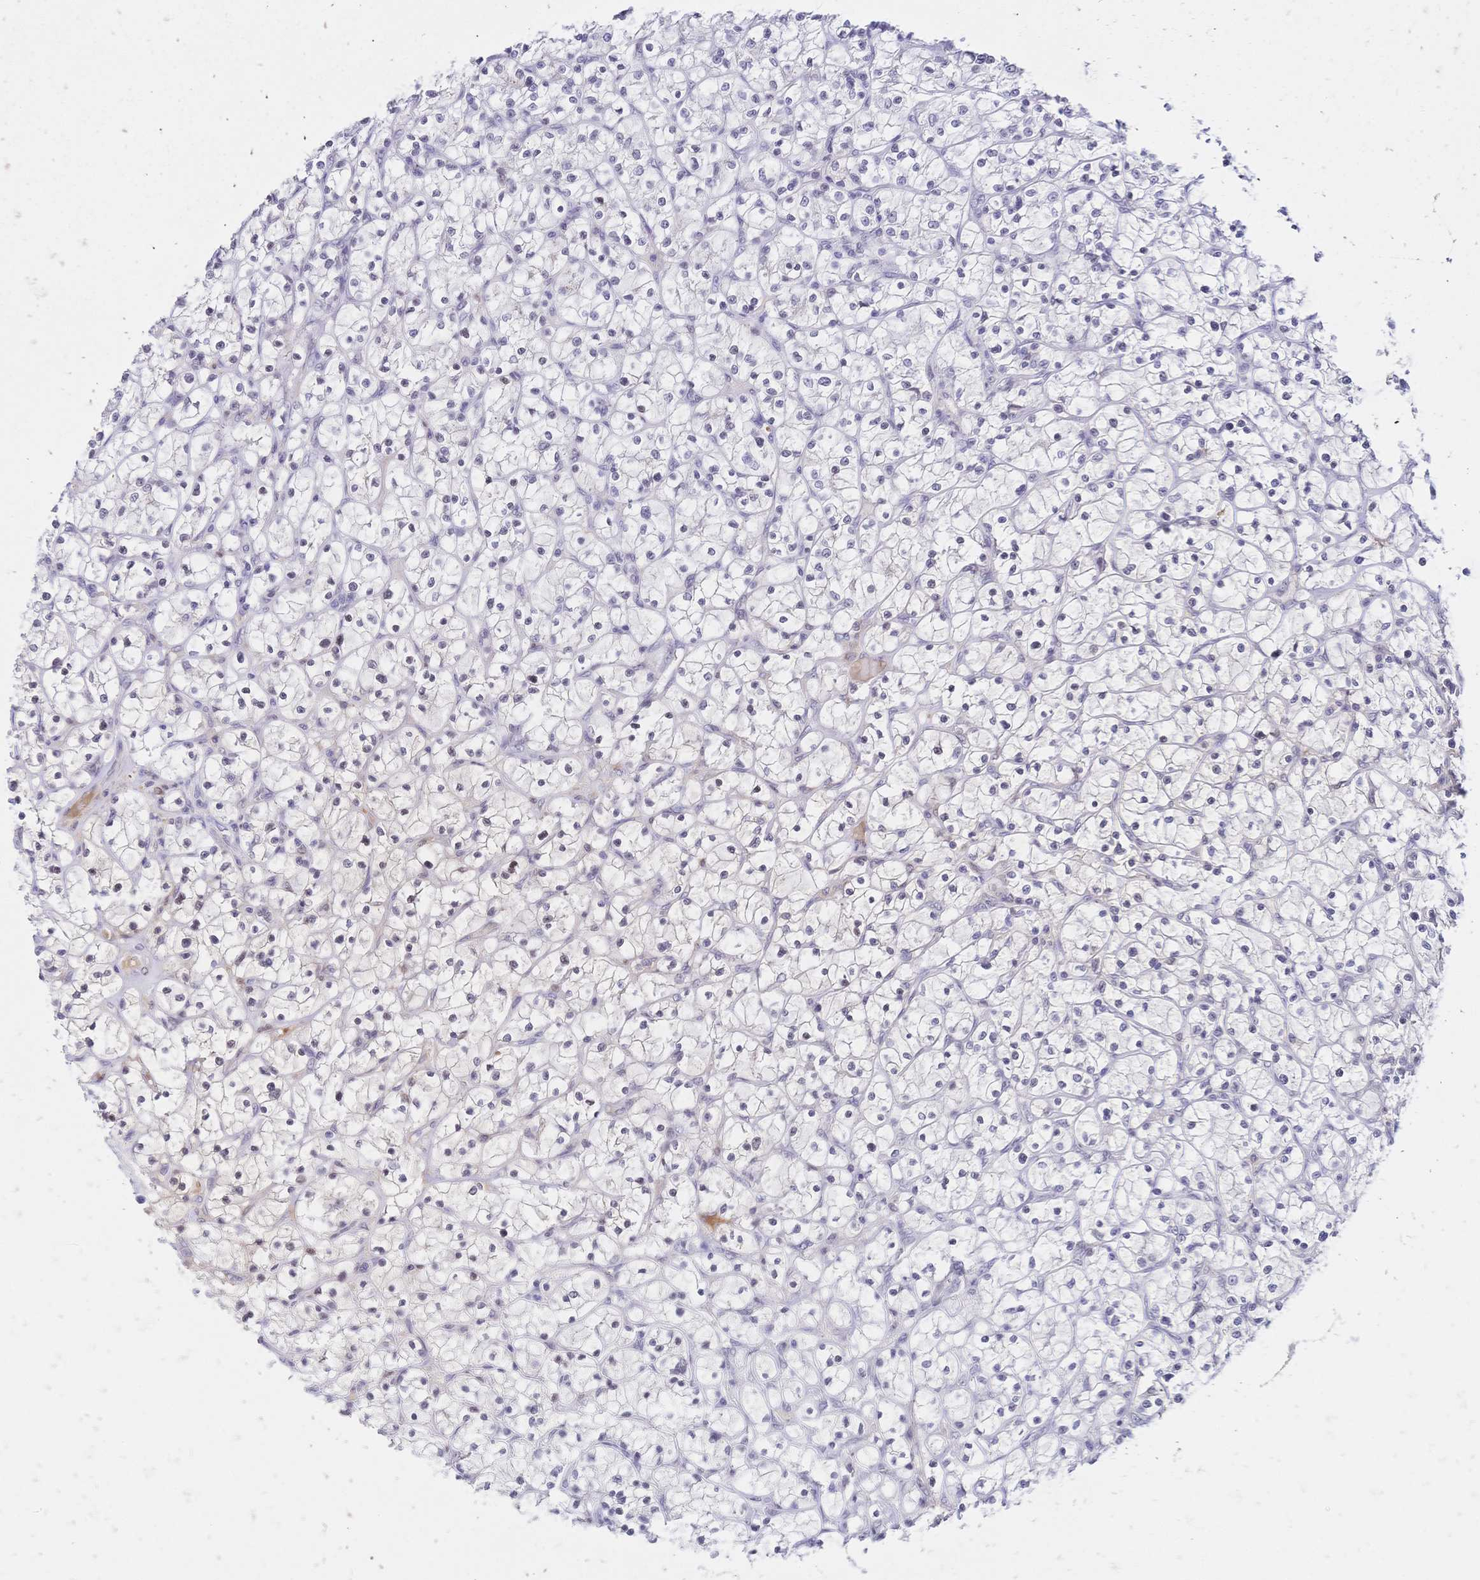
{"staining": {"intensity": "moderate", "quantity": "<25%", "location": "nuclear"}, "tissue": "renal cancer", "cell_type": "Tumor cells", "image_type": "cancer", "snomed": [{"axis": "morphology", "description": "Adenocarcinoma, NOS"}, {"axis": "topography", "description": "Kidney"}], "caption": "Adenocarcinoma (renal) tissue displays moderate nuclear staining in approximately <25% of tumor cells", "gene": "NFIC", "patient": {"sex": "female", "age": 64}}